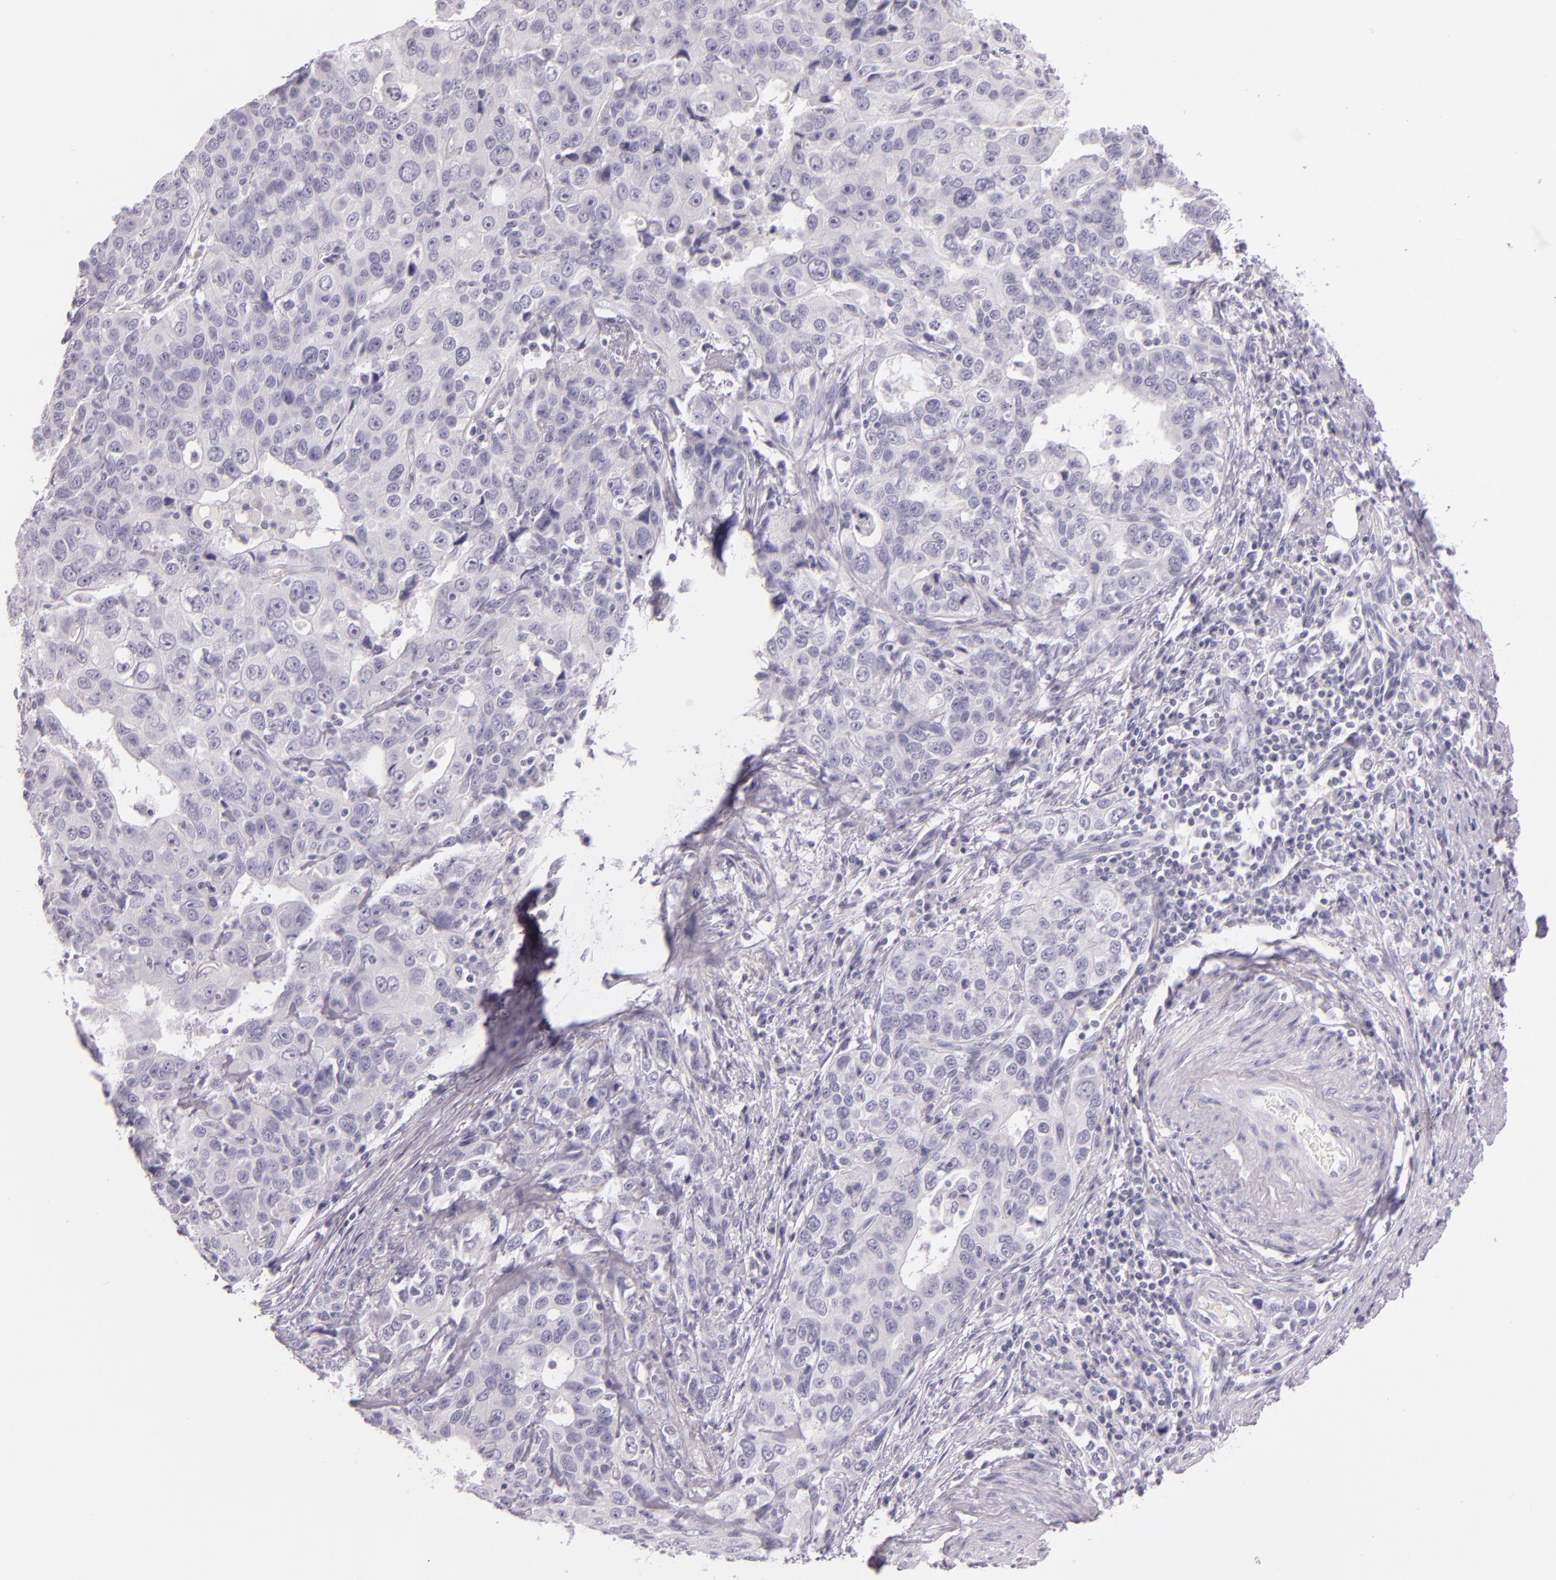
{"staining": {"intensity": "negative", "quantity": "none", "location": "none"}, "tissue": "stomach cancer", "cell_type": "Tumor cells", "image_type": "cancer", "snomed": [{"axis": "morphology", "description": "Adenocarcinoma, NOS"}, {"axis": "topography", "description": "Stomach, upper"}], "caption": "Tumor cells show no significant protein expression in stomach adenocarcinoma. (Immunohistochemistry (ihc), brightfield microscopy, high magnification).", "gene": "CBS", "patient": {"sex": "male", "age": 76}}